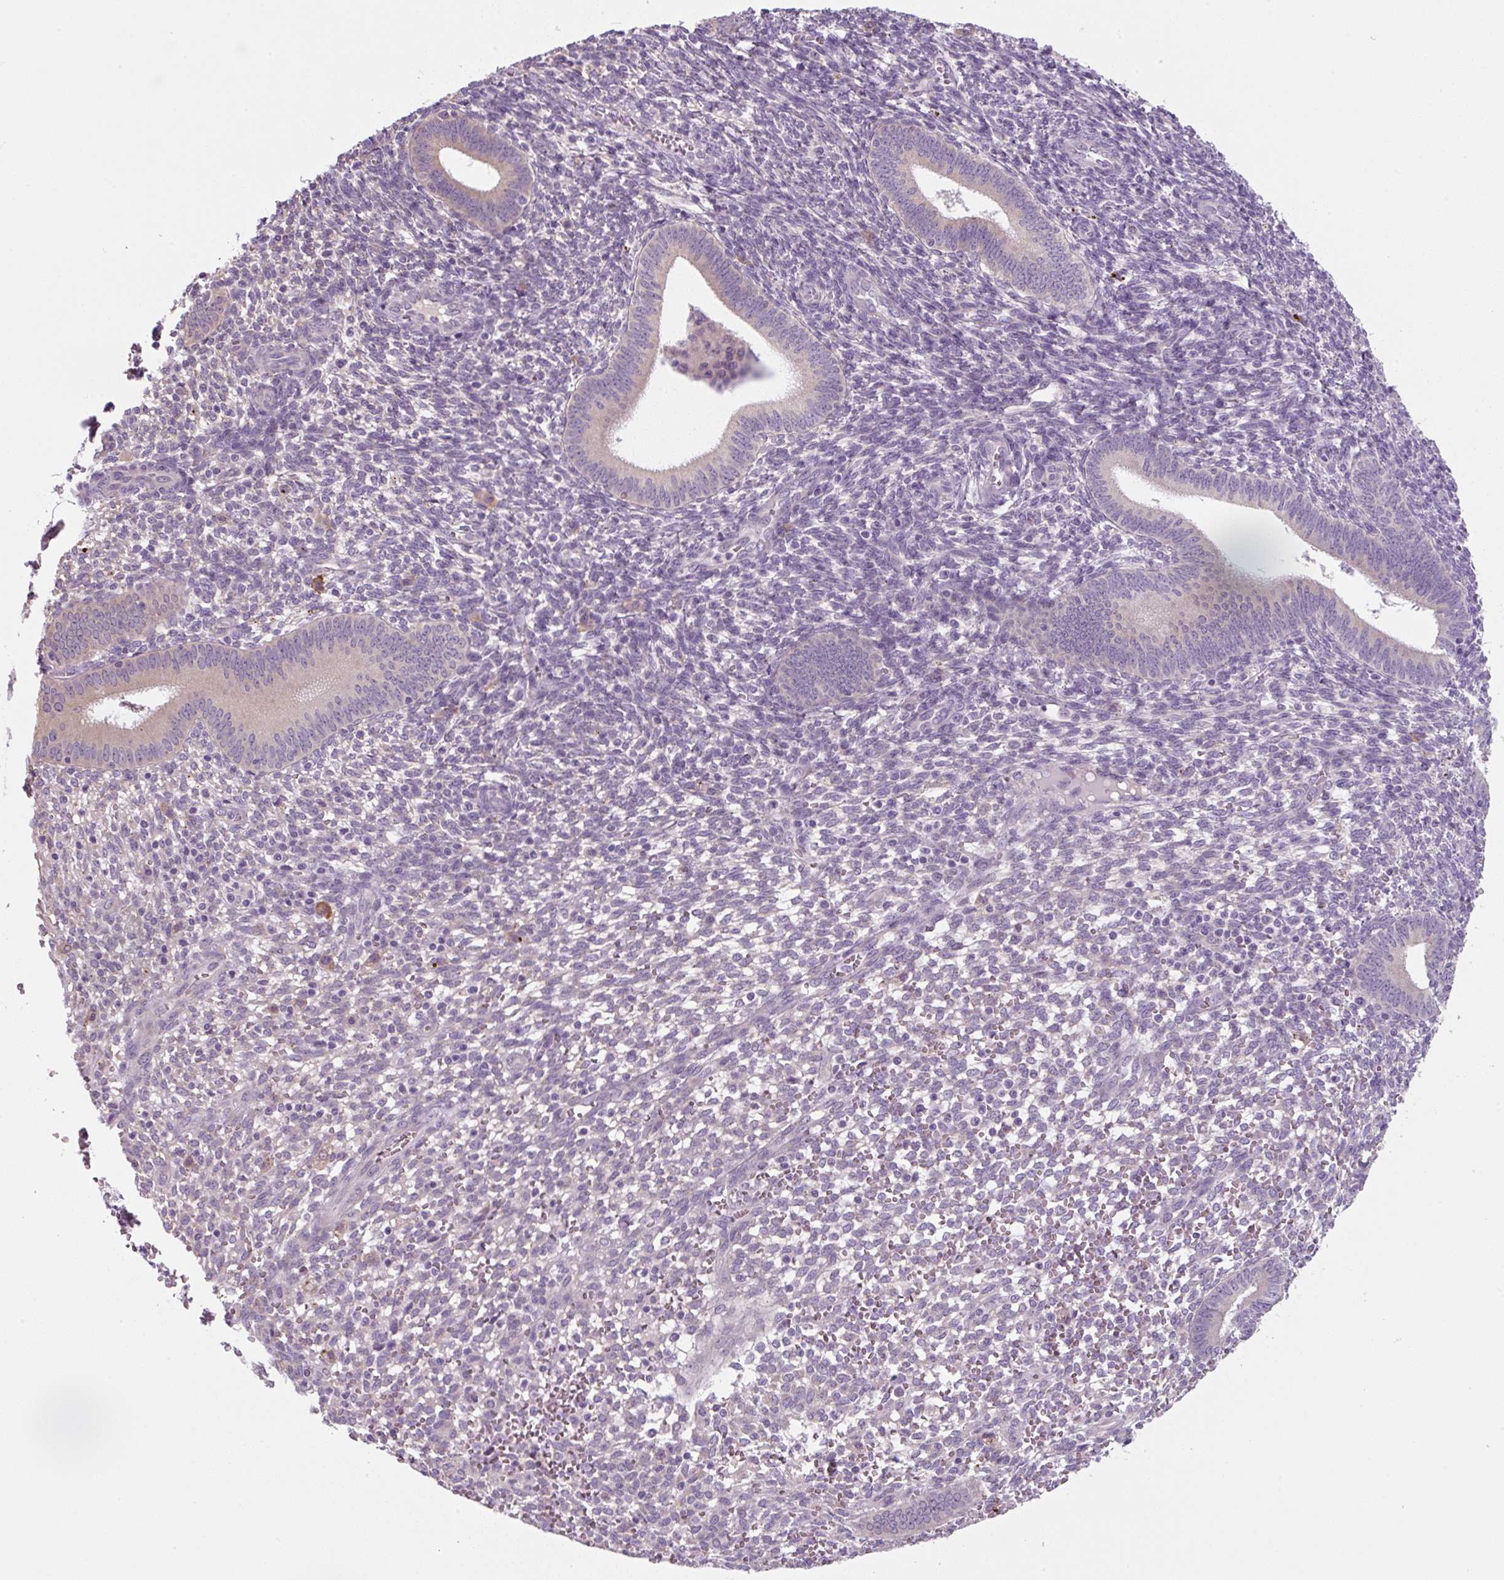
{"staining": {"intensity": "negative", "quantity": "none", "location": "none"}, "tissue": "endometrium", "cell_type": "Cells in endometrial stroma", "image_type": "normal", "snomed": [{"axis": "morphology", "description": "Normal tissue, NOS"}, {"axis": "topography", "description": "Endometrium"}], "caption": "Immunohistochemistry image of benign endometrium: endometrium stained with DAB displays no significant protein expression in cells in endometrial stroma.", "gene": "FZD5", "patient": {"sex": "female", "age": 41}}